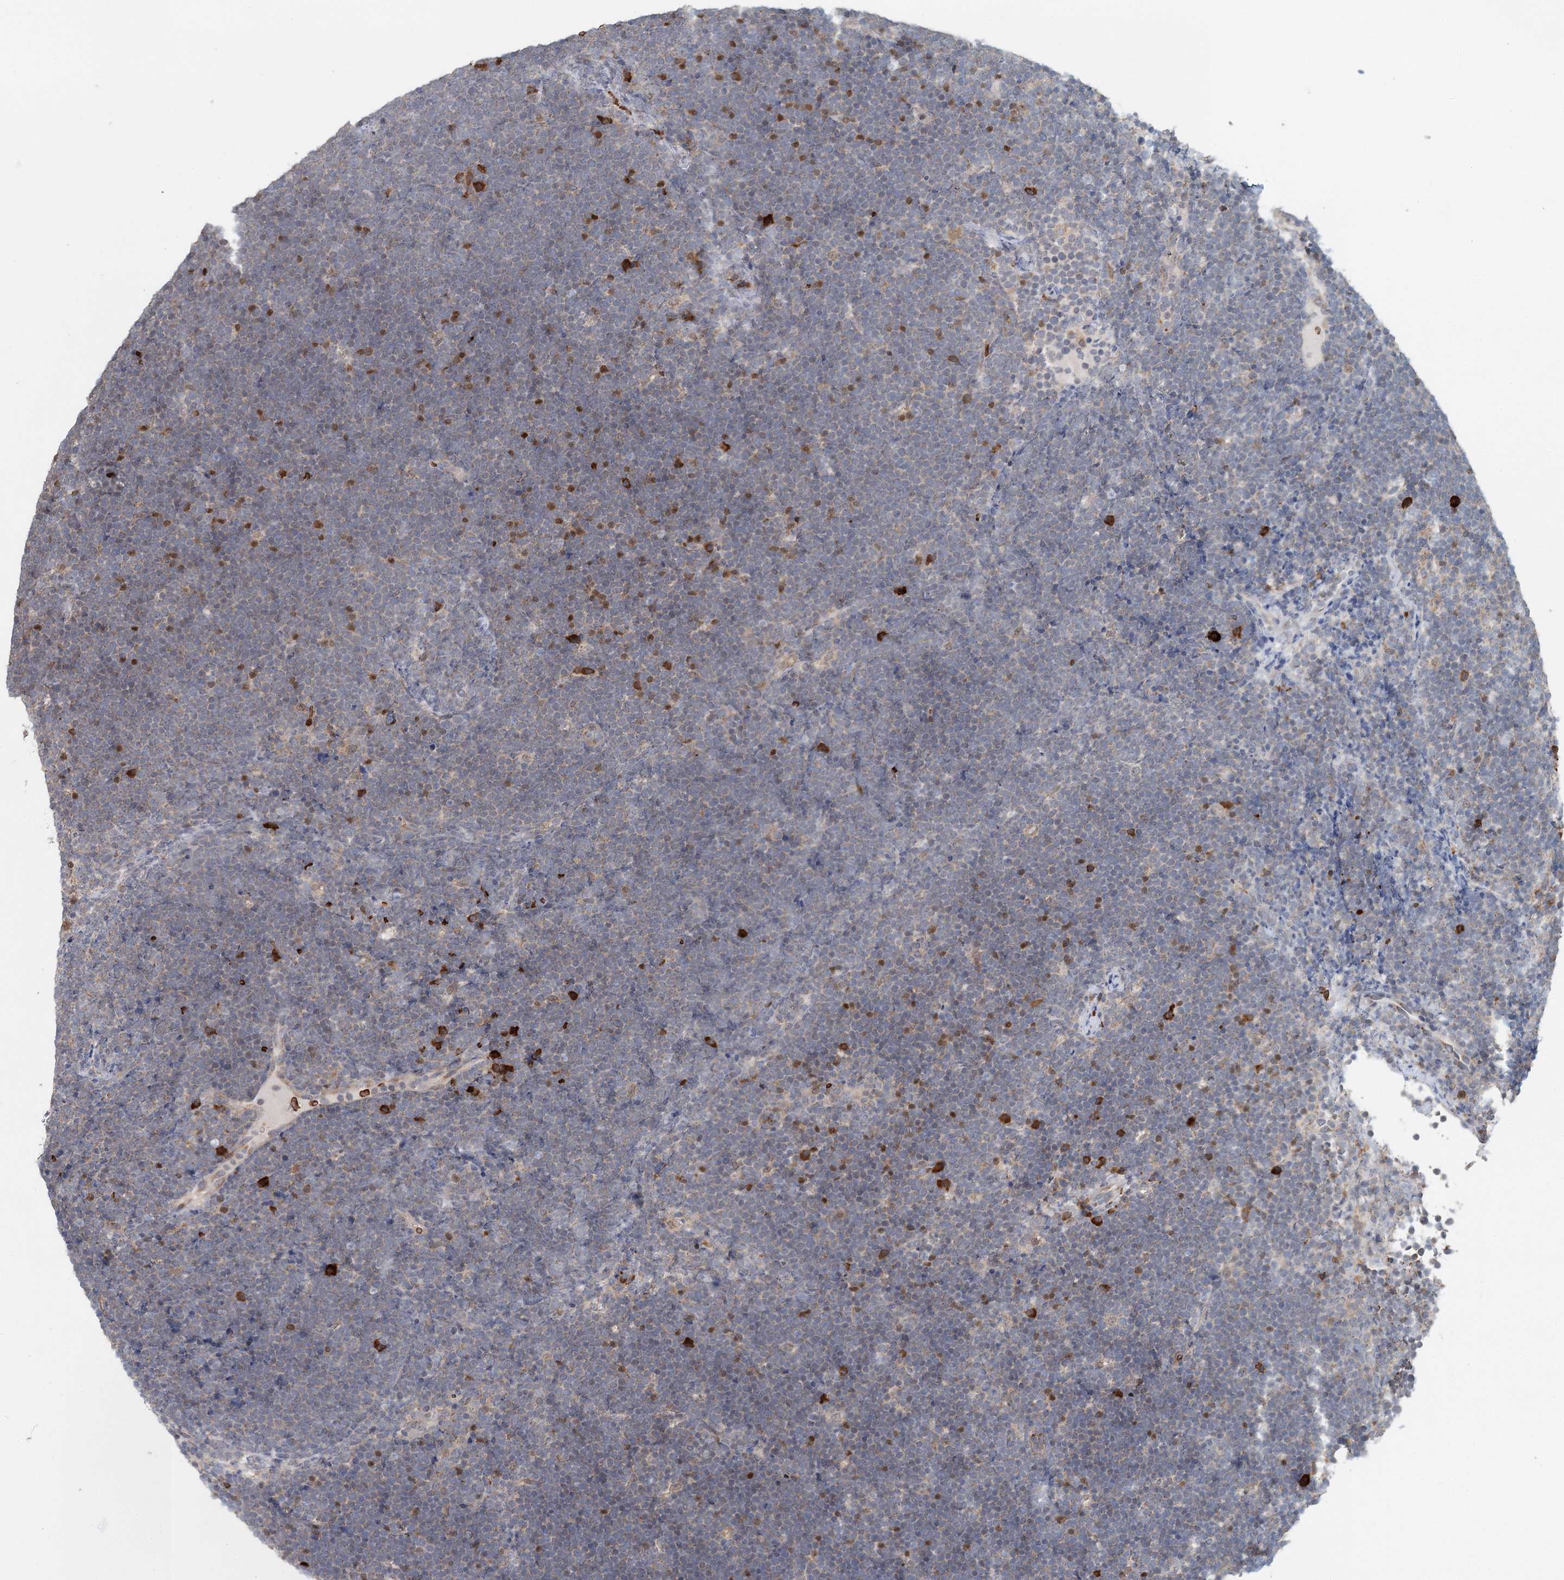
{"staining": {"intensity": "negative", "quantity": "none", "location": "none"}, "tissue": "lymphoma", "cell_type": "Tumor cells", "image_type": "cancer", "snomed": [{"axis": "morphology", "description": "Malignant lymphoma, non-Hodgkin's type, High grade"}, {"axis": "topography", "description": "Lymph node"}], "caption": "Tumor cells are negative for protein expression in human lymphoma.", "gene": "ADK", "patient": {"sex": "male", "age": 13}}